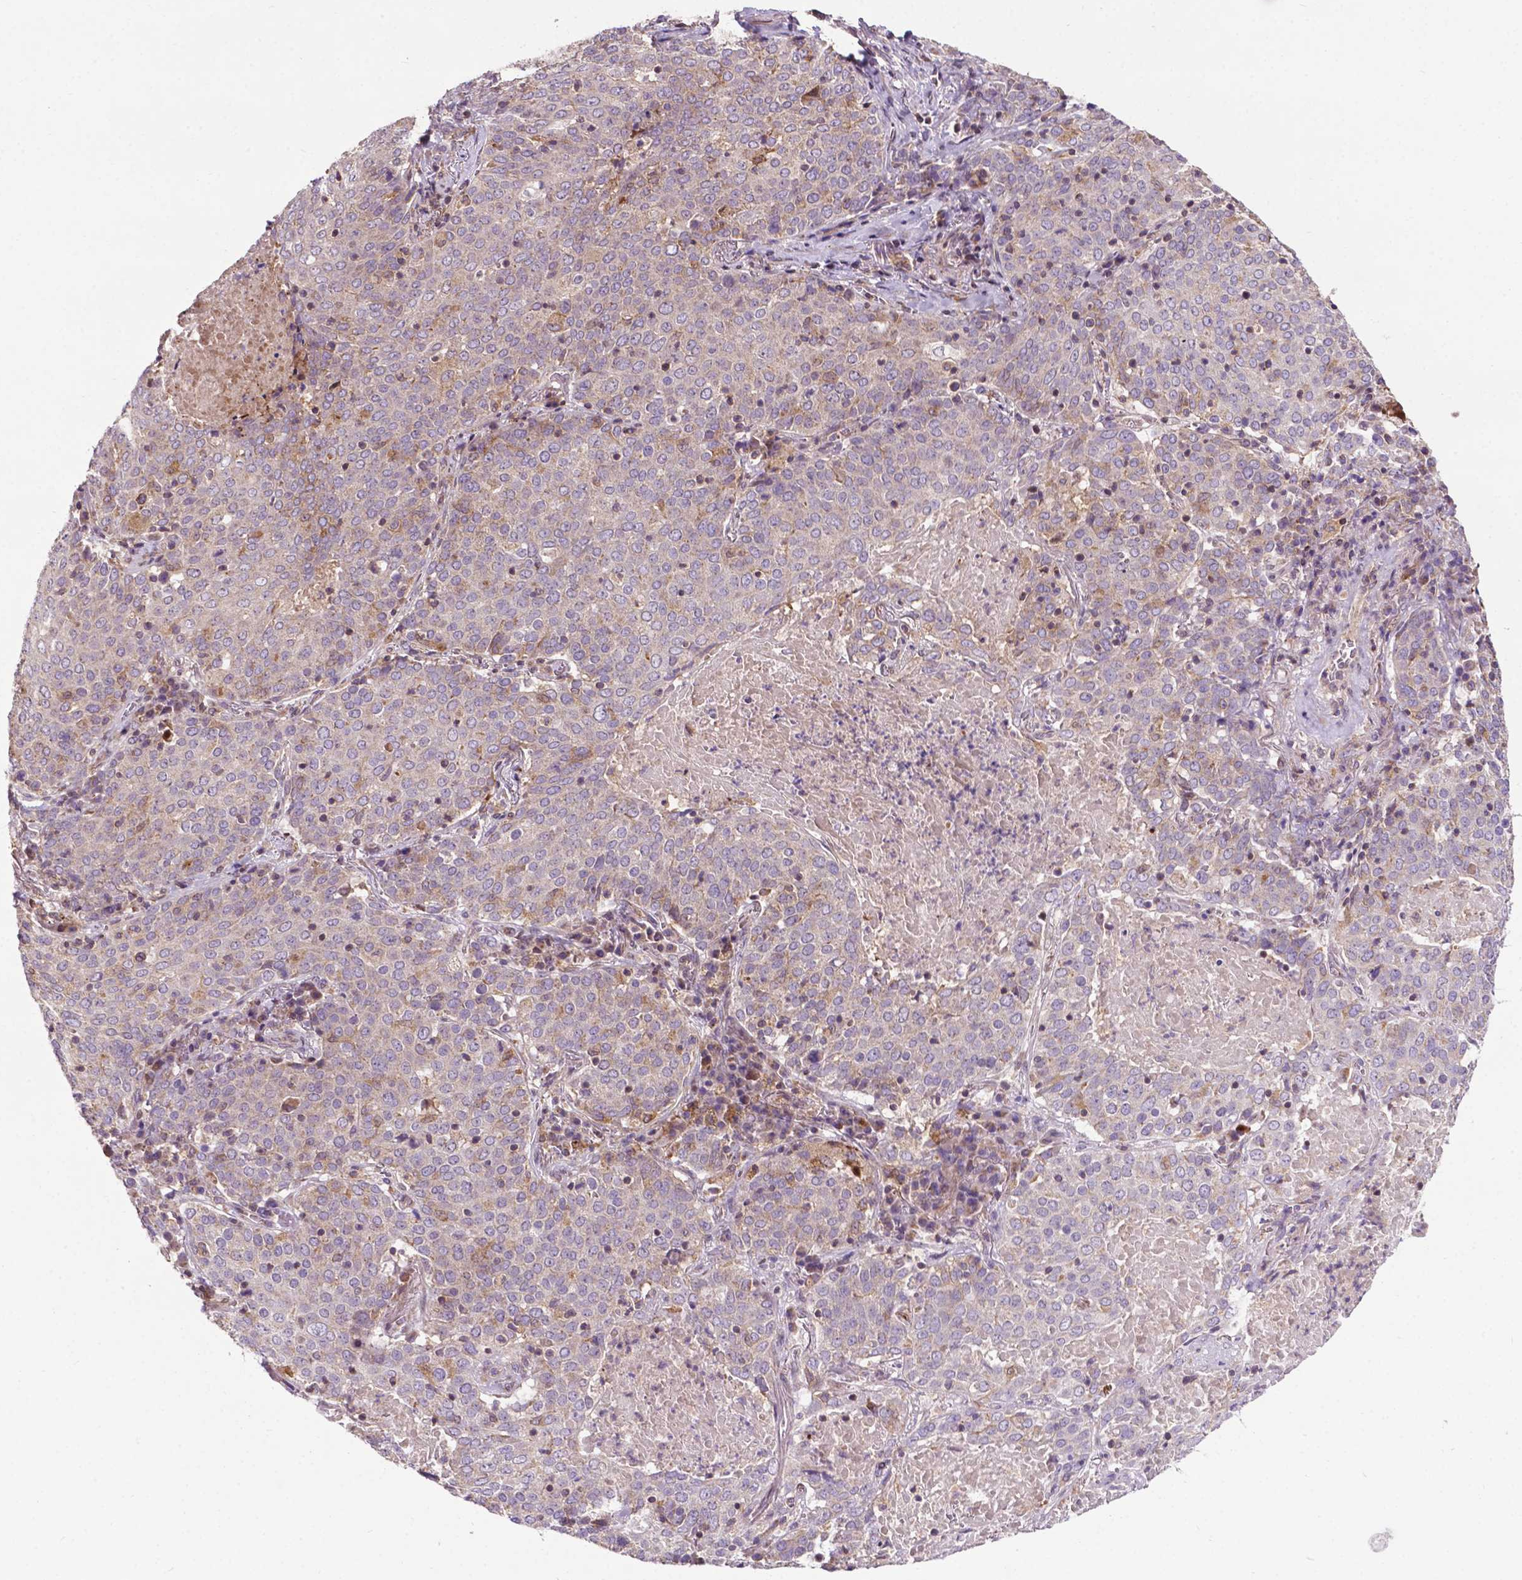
{"staining": {"intensity": "moderate", "quantity": "<25%", "location": "cytoplasmic/membranous"}, "tissue": "lung cancer", "cell_type": "Tumor cells", "image_type": "cancer", "snomed": [{"axis": "morphology", "description": "Squamous cell carcinoma, NOS"}, {"axis": "topography", "description": "Lung"}], "caption": "The micrograph demonstrates immunohistochemical staining of lung cancer. There is moderate cytoplasmic/membranous positivity is identified in about <25% of tumor cells. (DAB (3,3'-diaminobenzidine) IHC, brown staining for protein, blue staining for nuclei).", "gene": "SPNS2", "patient": {"sex": "male", "age": 82}}